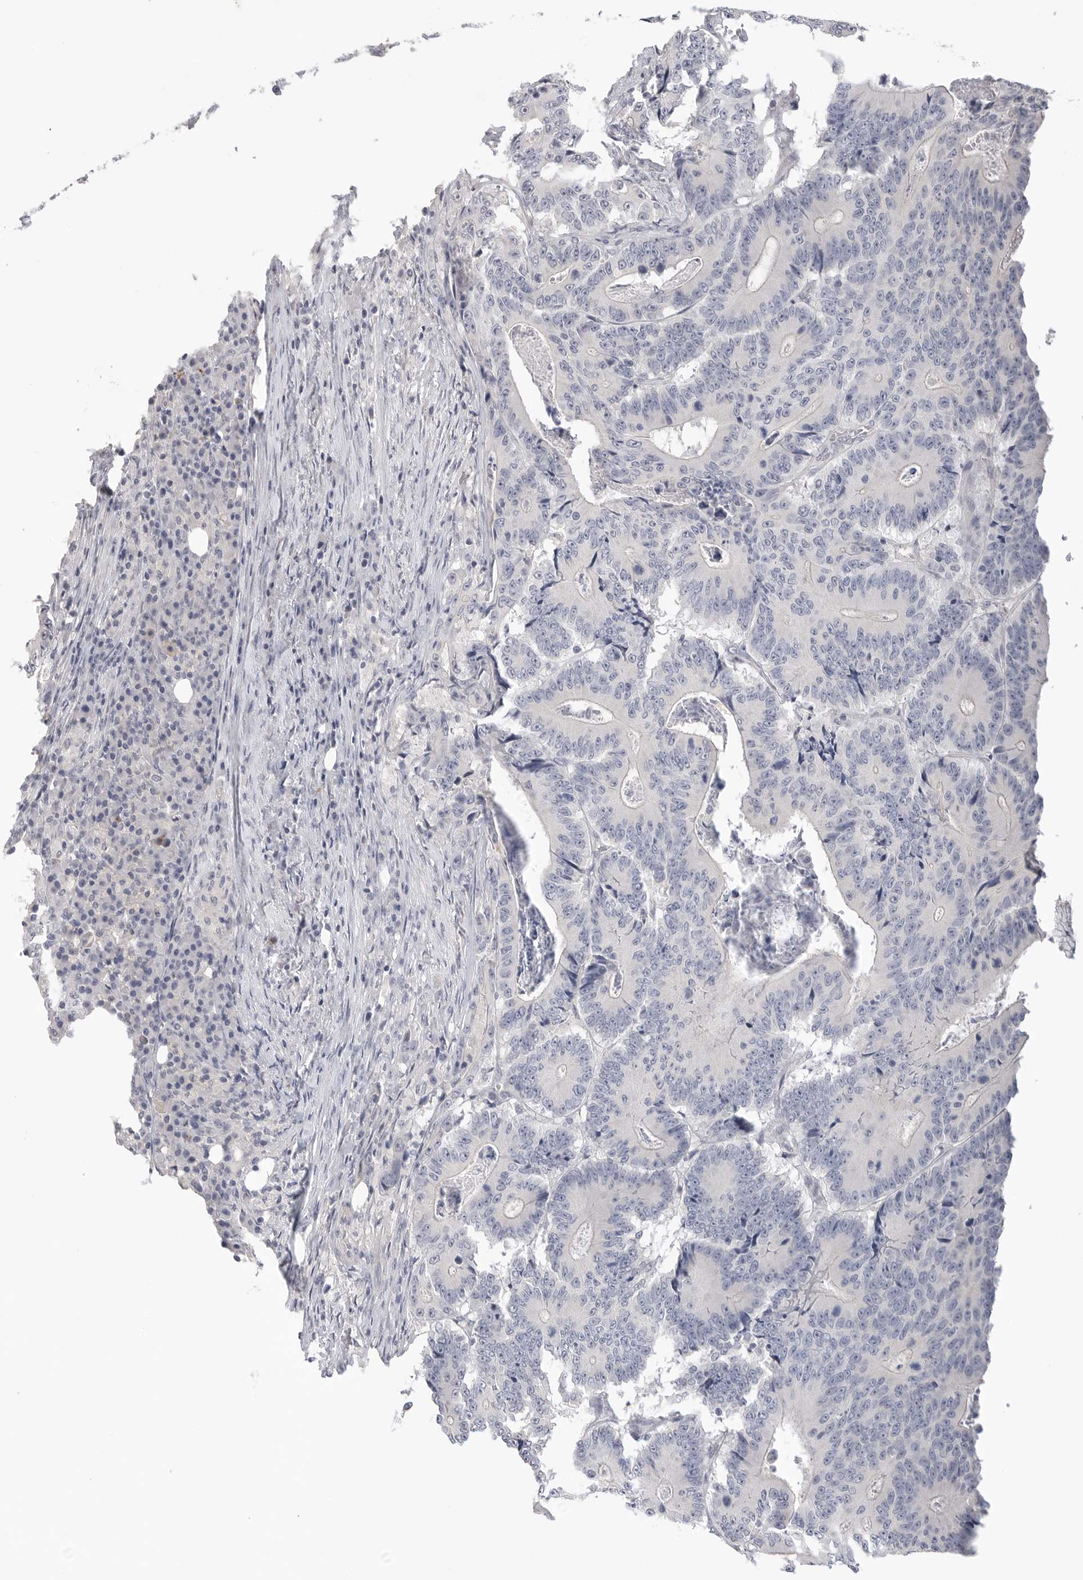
{"staining": {"intensity": "negative", "quantity": "none", "location": "none"}, "tissue": "colorectal cancer", "cell_type": "Tumor cells", "image_type": "cancer", "snomed": [{"axis": "morphology", "description": "Adenocarcinoma, NOS"}, {"axis": "topography", "description": "Colon"}], "caption": "DAB immunohistochemical staining of human colorectal adenocarcinoma reveals no significant staining in tumor cells.", "gene": "FBN2", "patient": {"sex": "male", "age": 83}}